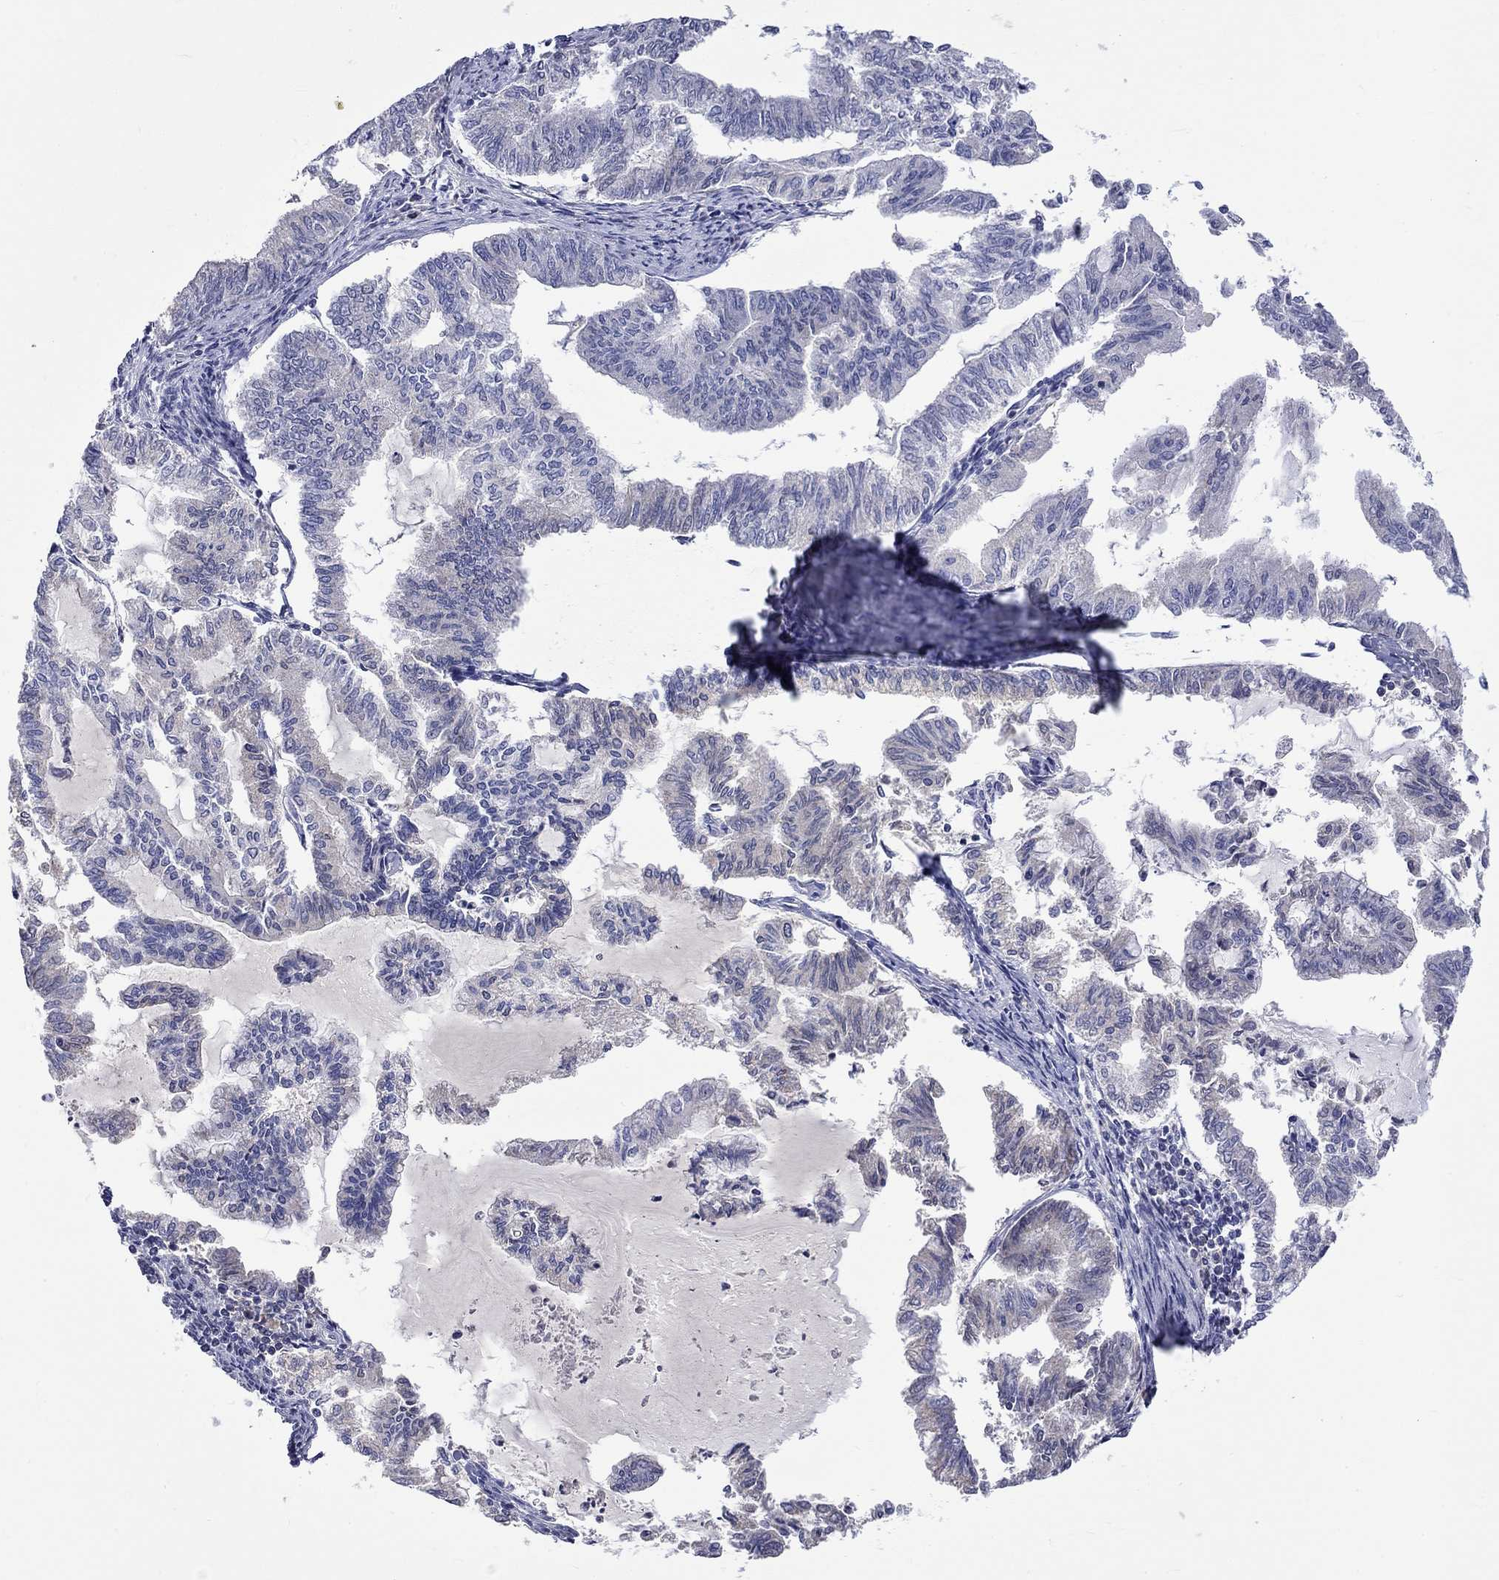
{"staining": {"intensity": "negative", "quantity": "none", "location": "none"}, "tissue": "endometrial cancer", "cell_type": "Tumor cells", "image_type": "cancer", "snomed": [{"axis": "morphology", "description": "Adenocarcinoma, NOS"}, {"axis": "topography", "description": "Endometrium"}], "caption": "High magnification brightfield microscopy of endometrial cancer (adenocarcinoma) stained with DAB (3,3'-diaminobenzidine) (brown) and counterstained with hematoxylin (blue): tumor cells show no significant staining. Brightfield microscopy of immunohistochemistry (IHC) stained with DAB (3,3'-diaminobenzidine) (brown) and hematoxylin (blue), captured at high magnification.", "gene": "LRFN4", "patient": {"sex": "female", "age": 79}}